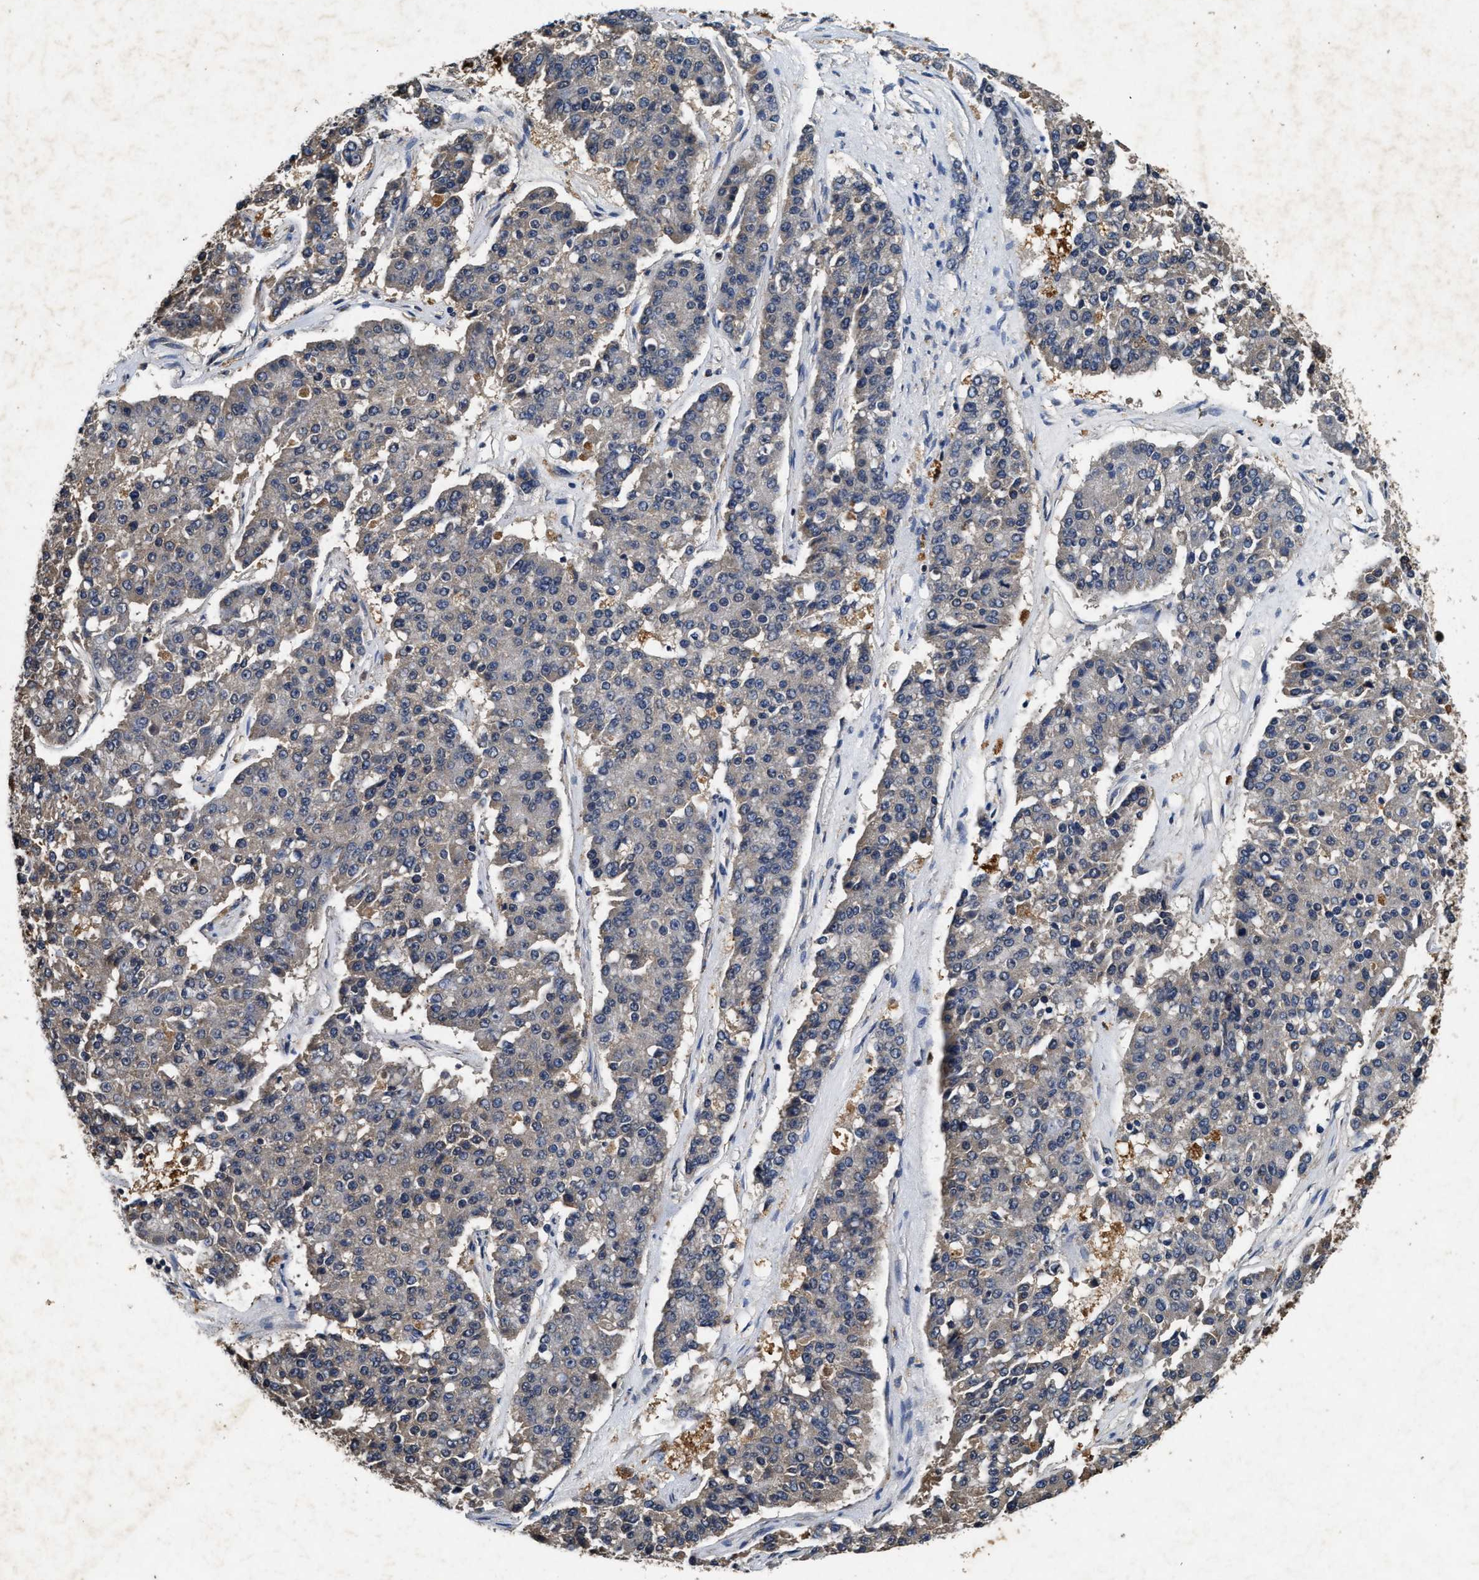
{"staining": {"intensity": "weak", "quantity": "<25%", "location": "cytoplasmic/membranous"}, "tissue": "pancreatic cancer", "cell_type": "Tumor cells", "image_type": "cancer", "snomed": [{"axis": "morphology", "description": "Adenocarcinoma, NOS"}, {"axis": "topography", "description": "Pancreas"}], "caption": "DAB (3,3'-diaminobenzidine) immunohistochemical staining of adenocarcinoma (pancreatic) displays no significant staining in tumor cells. (Stains: DAB (3,3'-diaminobenzidine) IHC with hematoxylin counter stain, Microscopy: brightfield microscopy at high magnification).", "gene": "PDAP1", "patient": {"sex": "male", "age": 50}}